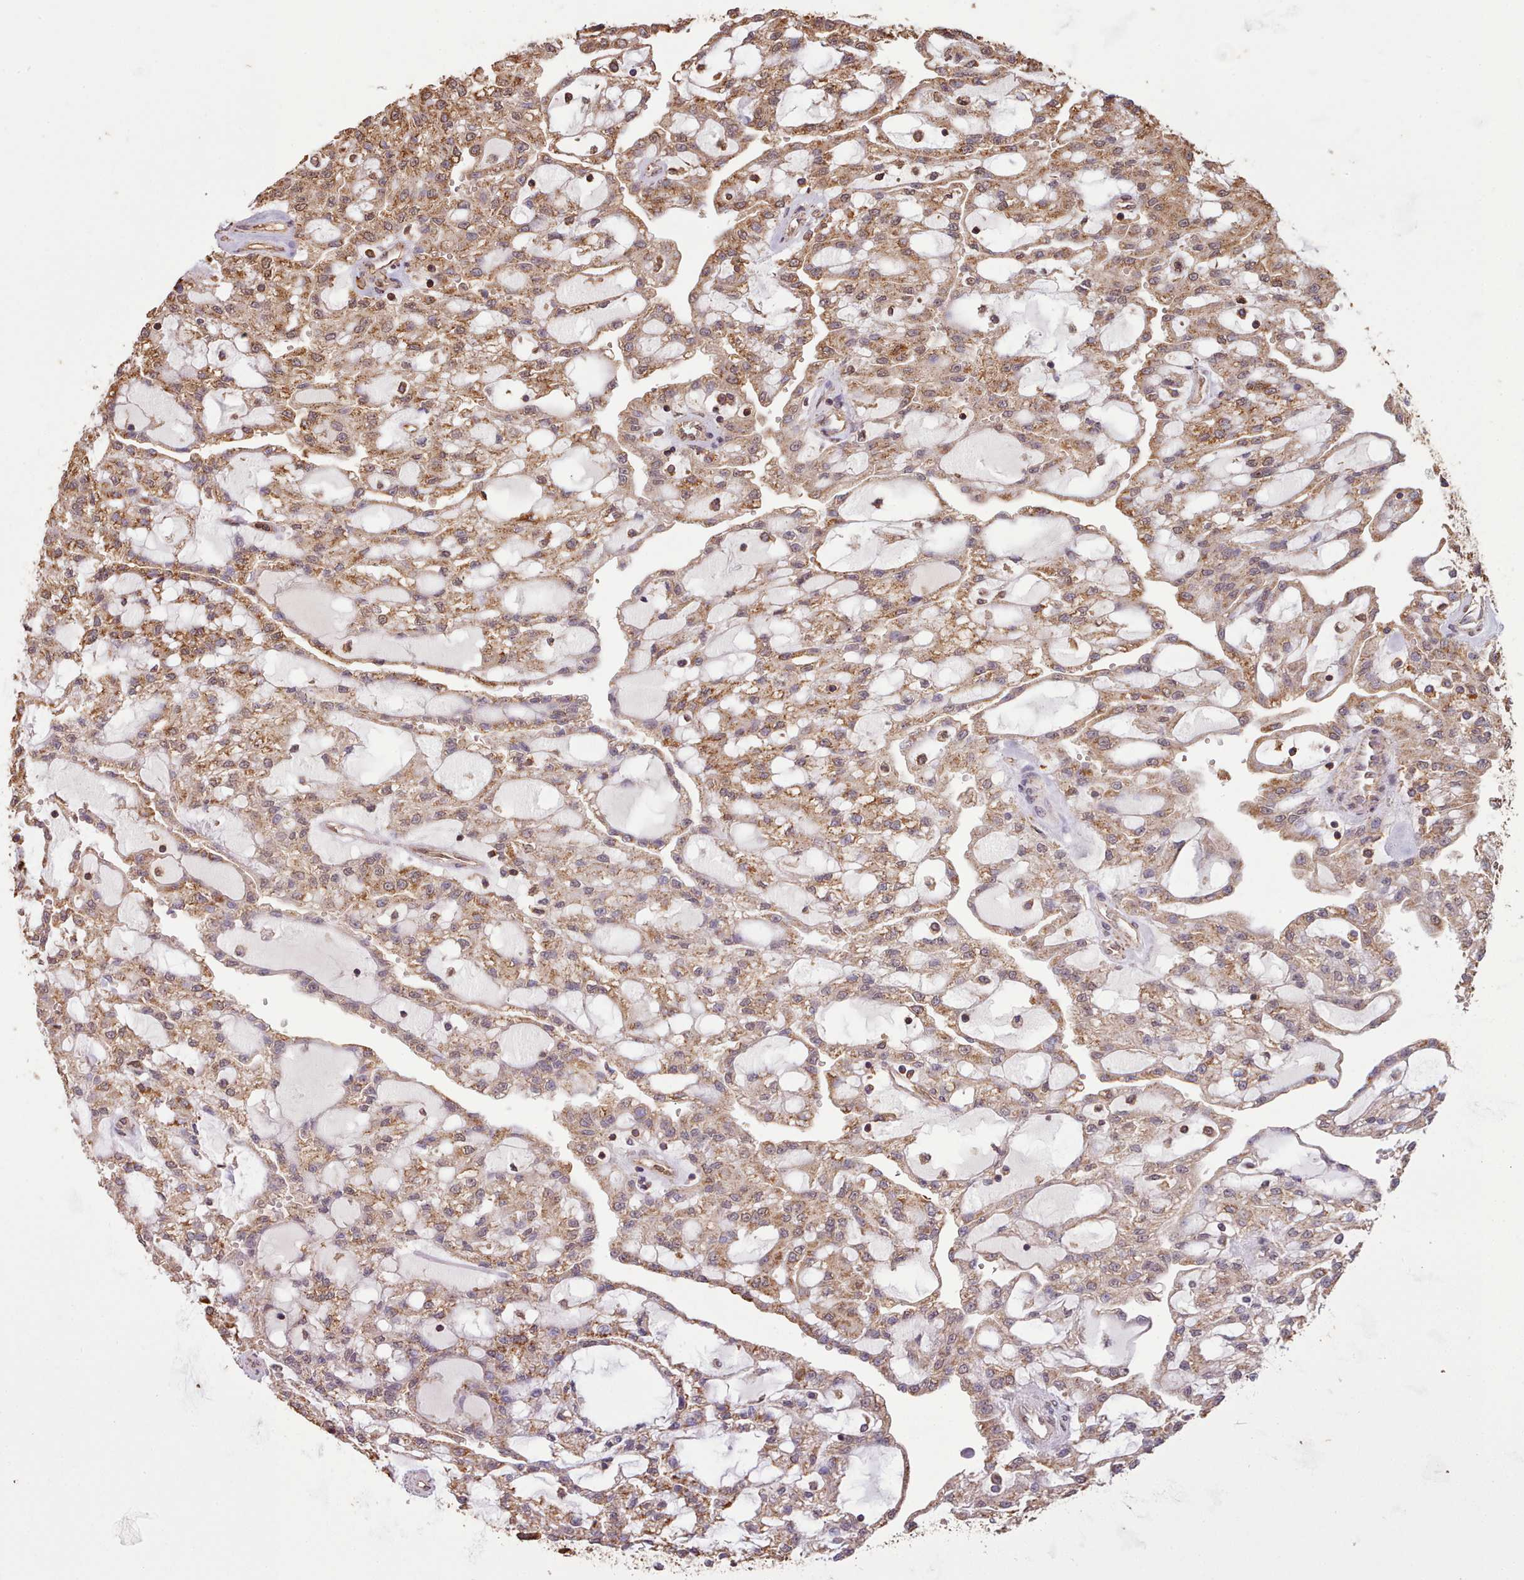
{"staining": {"intensity": "moderate", "quantity": ">75%", "location": "cytoplasmic/membranous"}, "tissue": "renal cancer", "cell_type": "Tumor cells", "image_type": "cancer", "snomed": [{"axis": "morphology", "description": "Adenocarcinoma, NOS"}, {"axis": "topography", "description": "Kidney"}], "caption": "A brown stain shows moderate cytoplasmic/membranous positivity of a protein in human renal adenocarcinoma tumor cells.", "gene": "METRN", "patient": {"sex": "male", "age": 63}}